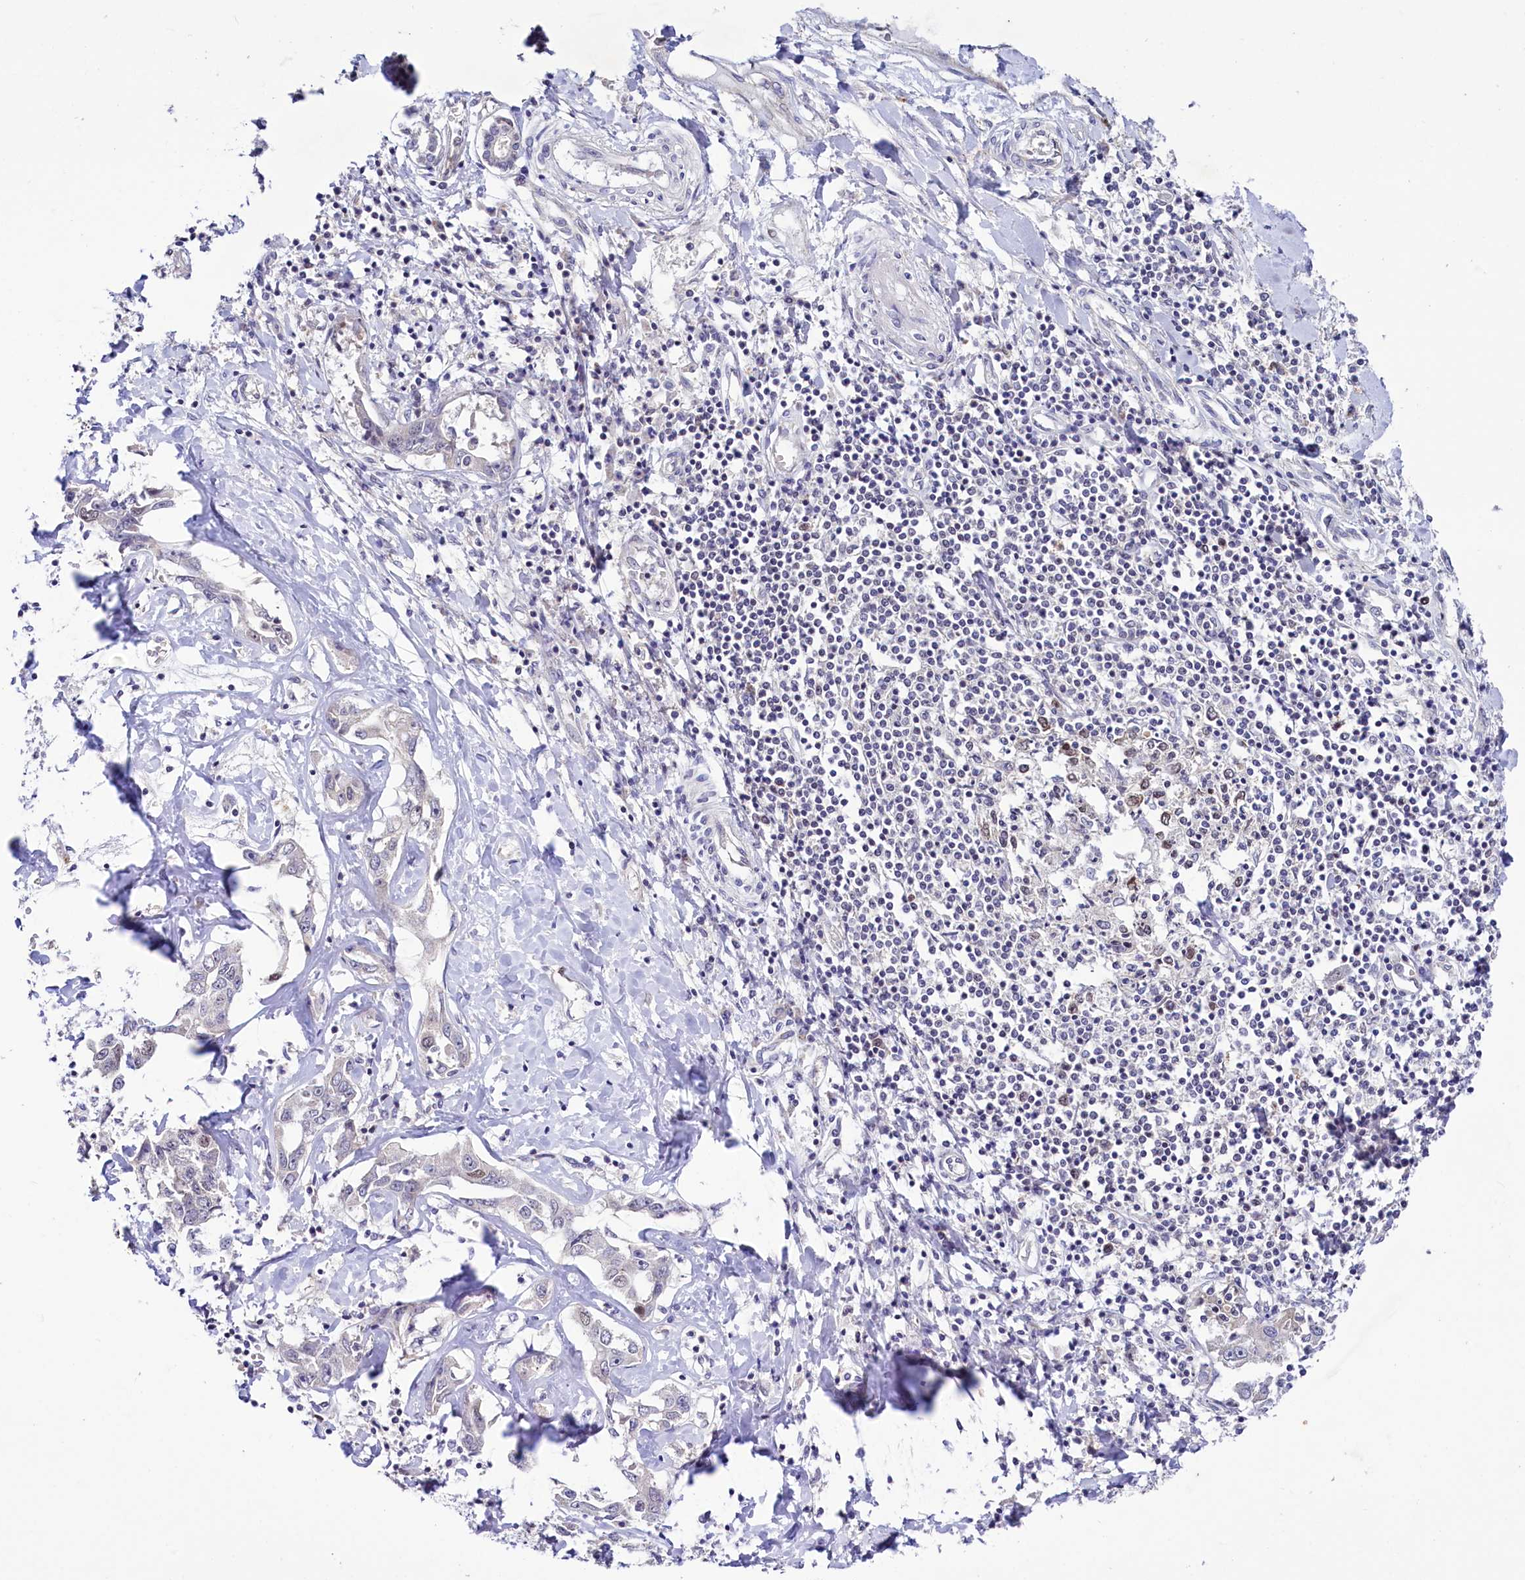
{"staining": {"intensity": "weak", "quantity": "<25%", "location": "nuclear"}, "tissue": "liver cancer", "cell_type": "Tumor cells", "image_type": "cancer", "snomed": [{"axis": "morphology", "description": "Cholangiocarcinoma"}, {"axis": "topography", "description": "Liver"}], "caption": "A high-resolution photomicrograph shows immunohistochemistry staining of cholangiocarcinoma (liver), which demonstrates no significant expression in tumor cells. (Immunohistochemistry, brightfield microscopy, high magnification).", "gene": "FAM111B", "patient": {"sex": "male", "age": 59}}